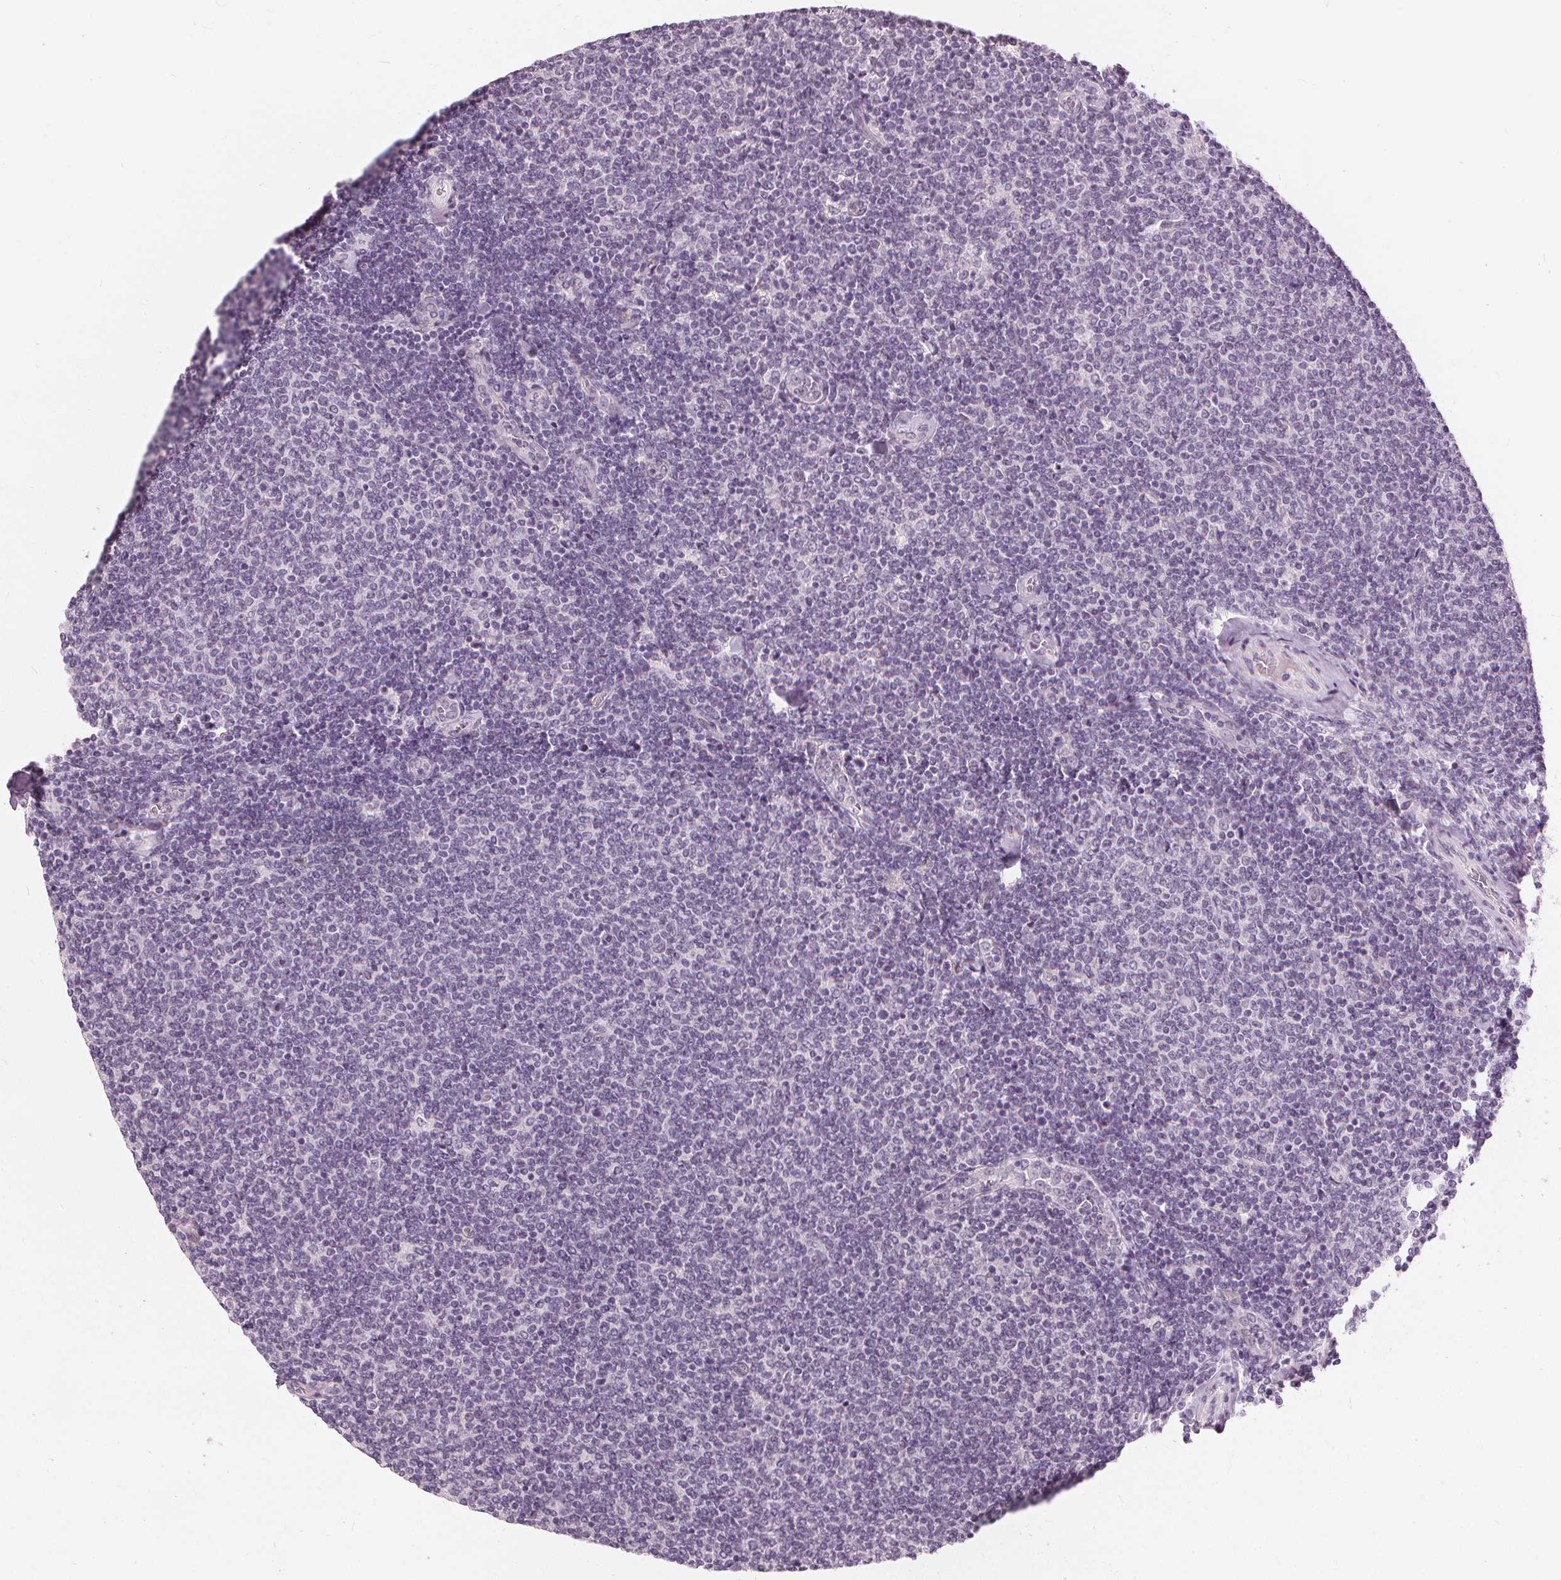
{"staining": {"intensity": "negative", "quantity": "none", "location": "none"}, "tissue": "lymphoma", "cell_type": "Tumor cells", "image_type": "cancer", "snomed": [{"axis": "morphology", "description": "Malignant lymphoma, non-Hodgkin's type, Low grade"}, {"axis": "topography", "description": "Lymph node"}], "caption": "Tumor cells are negative for brown protein staining in lymphoma.", "gene": "SFTPD", "patient": {"sex": "male", "age": 52}}